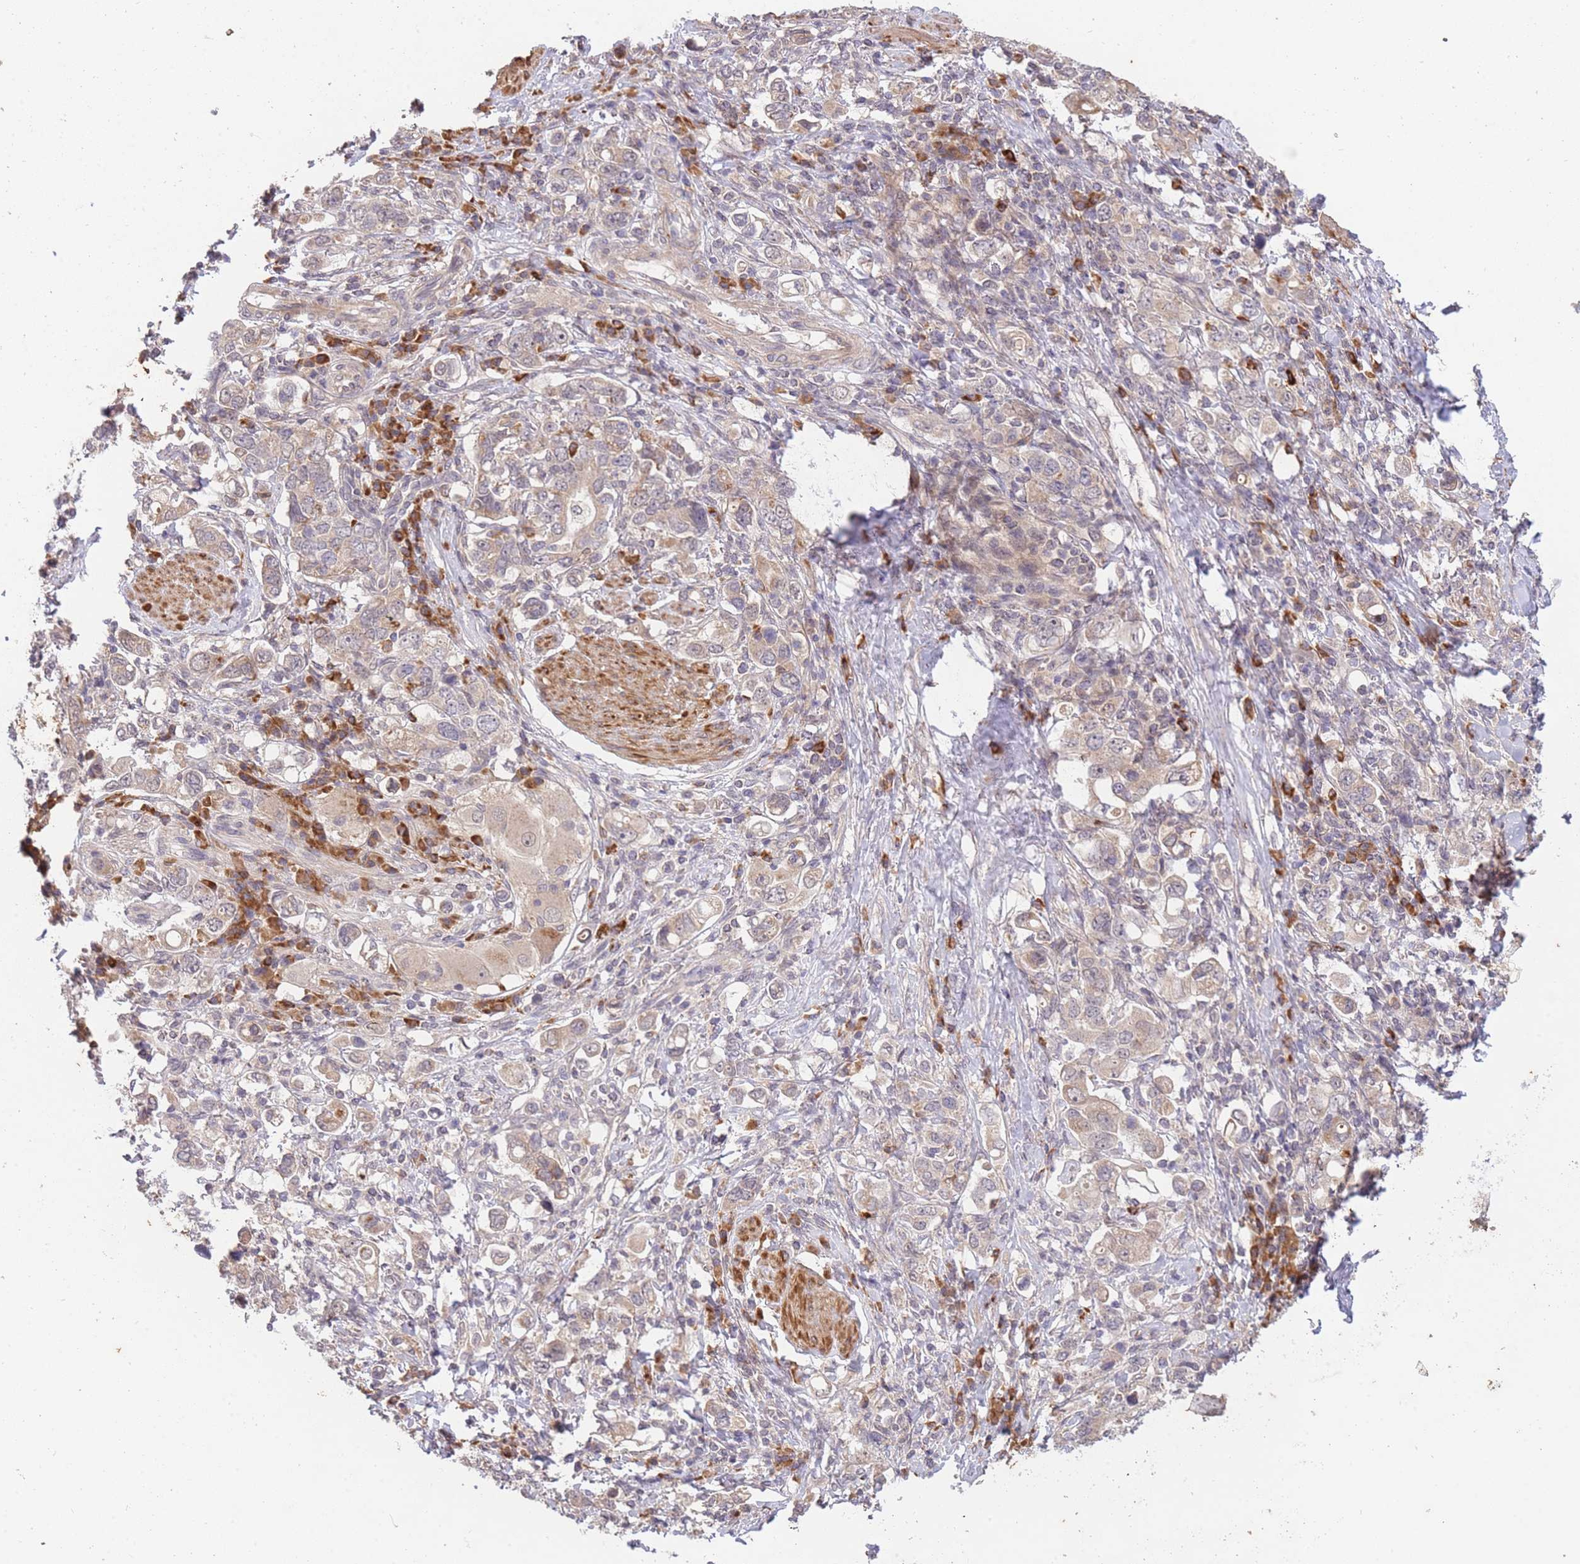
{"staining": {"intensity": "weak", "quantity": "25%-75%", "location": "cytoplasmic/membranous"}, "tissue": "stomach cancer", "cell_type": "Tumor cells", "image_type": "cancer", "snomed": [{"axis": "morphology", "description": "Adenocarcinoma, NOS"}, {"axis": "topography", "description": "Stomach, upper"}, {"axis": "topography", "description": "Stomach"}], "caption": "This micrograph shows immunohistochemistry staining of human stomach adenocarcinoma, with low weak cytoplasmic/membranous expression in approximately 25%-75% of tumor cells.", "gene": "SMC6", "patient": {"sex": "male", "age": 62}}